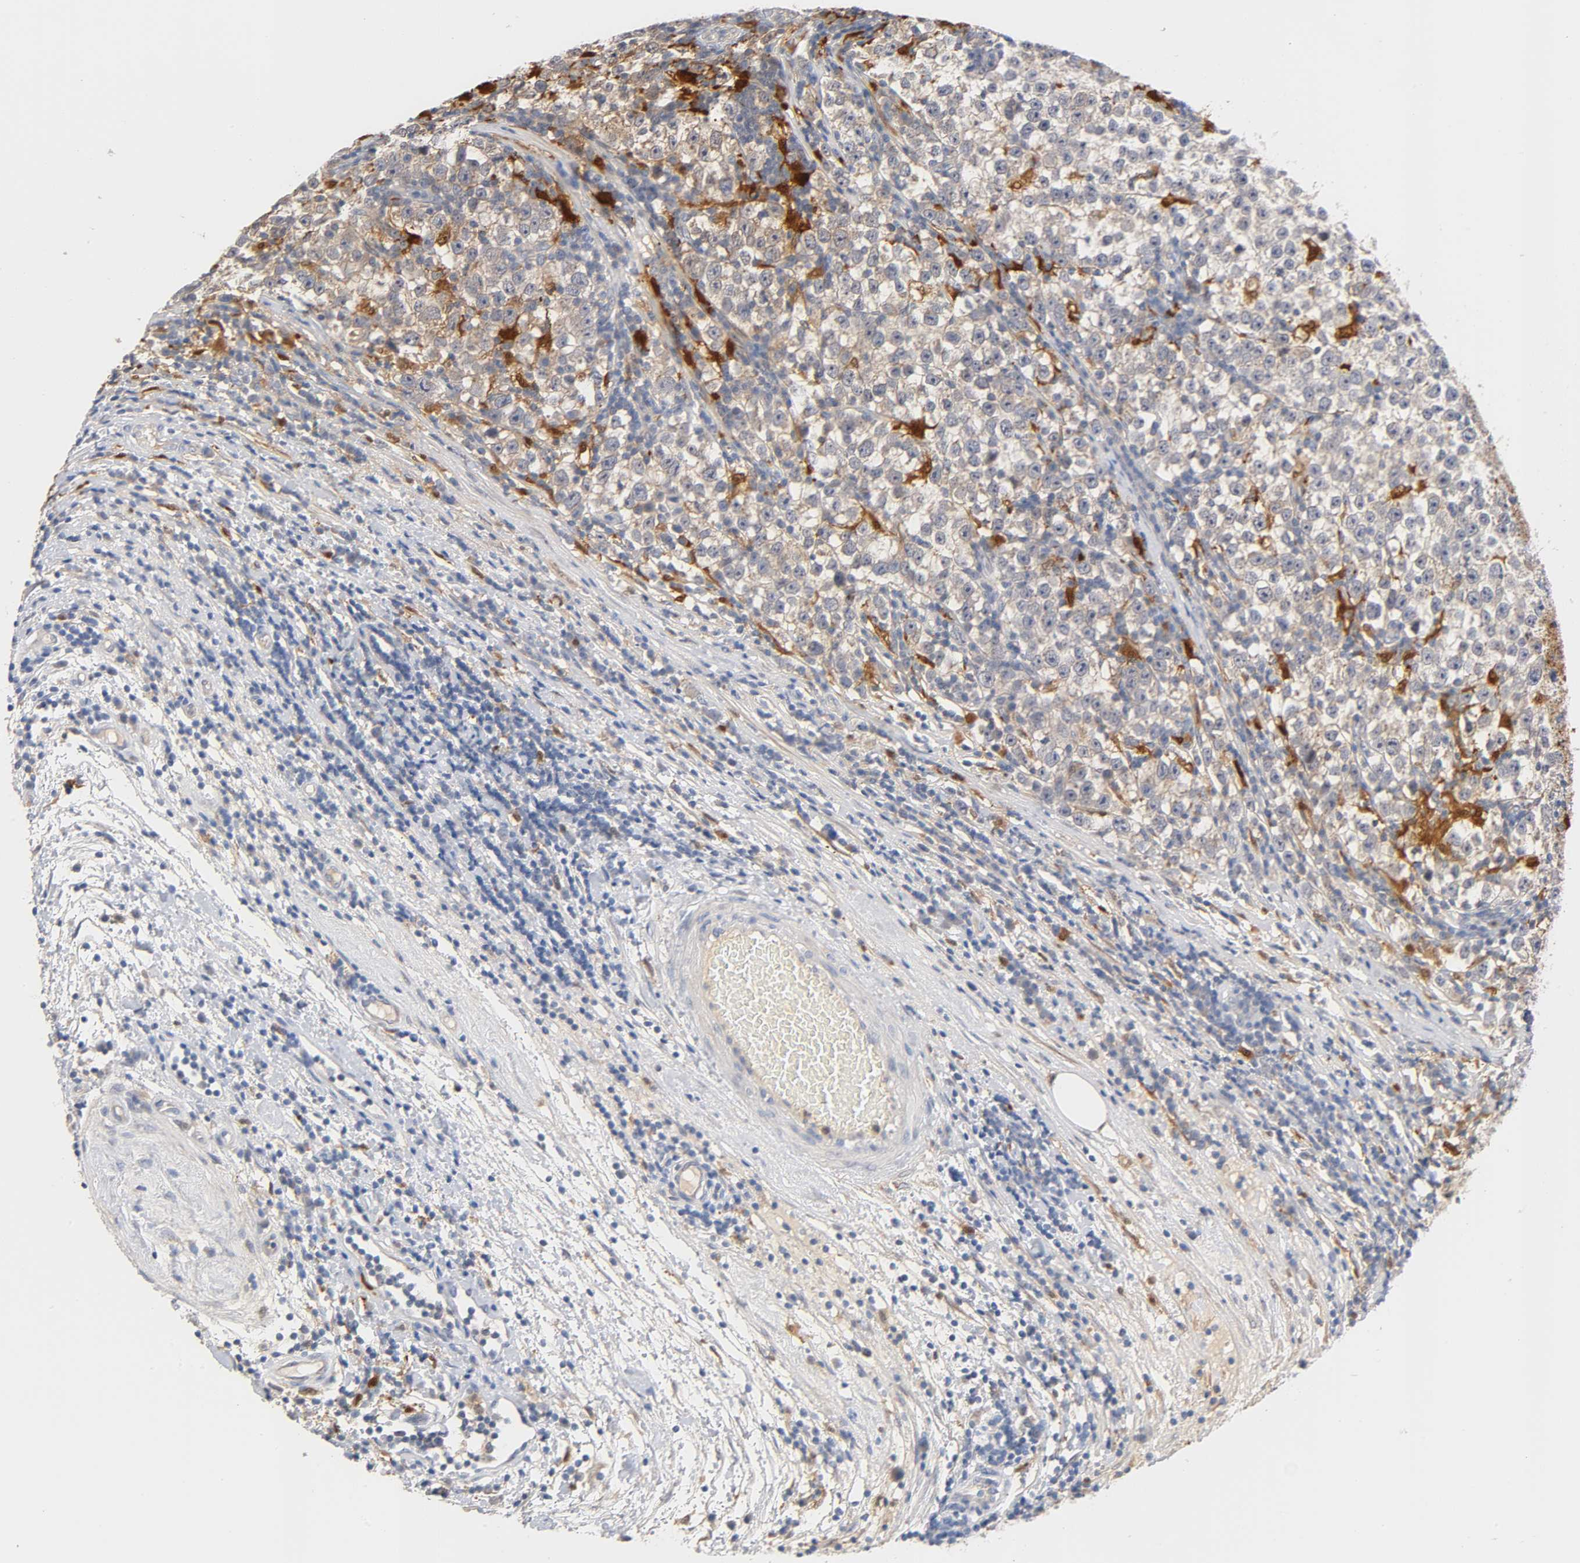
{"staining": {"intensity": "weak", "quantity": "25%-75%", "location": "cytoplasmic/membranous"}, "tissue": "testis cancer", "cell_type": "Tumor cells", "image_type": "cancer", "snomed": [{"axis": "morphology", "description": "Seminoma, NOS"}, {"axis": "topography", "description": "Testis"}], "caption": "Weak cytoplasmic/membranous positivity for a protein is appreciated in about 25%-75% of tumor cells of testis cancer (seminoma) using IHC.", "gene": "IL18", "patient": {"sex": "male", "age": 43}}